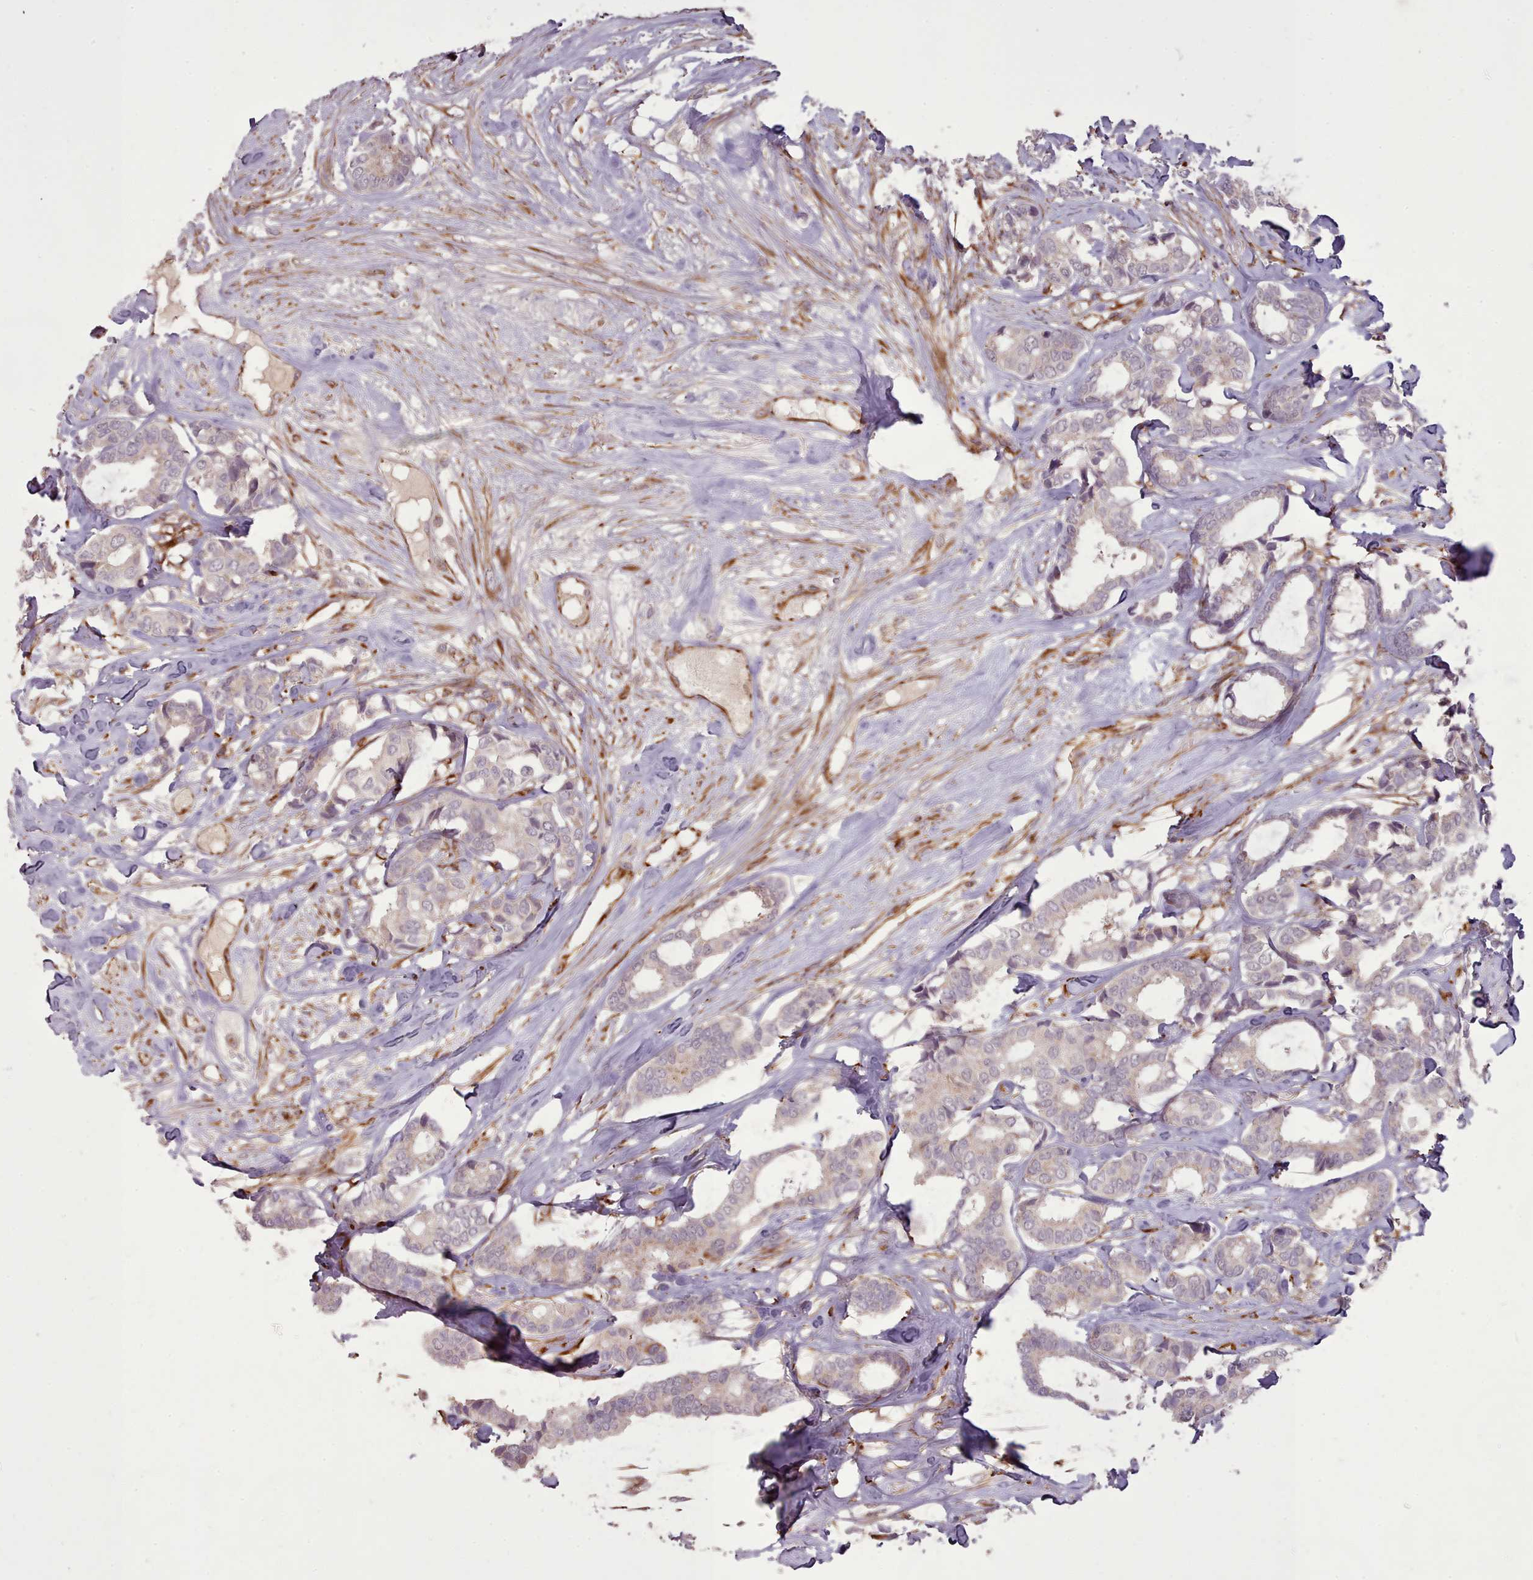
{"staining": {"intensity": "negative", "quantity": "none", "location": "none"}, "tissue": "breast cancer", "cell_type": "Tumor cells", "image_type": "cancer", "snomed": [{"axis": "morphology", "description": "Normal tissue, NOS"}, {"axis": "morphology", "description": "Duct carcinoma"}, {"axis": "topography", "description": "Breast"}], "caption": "This is a micrograph of IHC staining of invasive ductal carcinoma (breast), which shows no positivity in tumor cells. (Stains: DAB immunohistochemistry (IHC) with hematoxylin counter stain, Microscopy: brightfield microscopy at high magnification).", "gene": "GBGT1", "patient": {"sex": "female", "age": 87}}